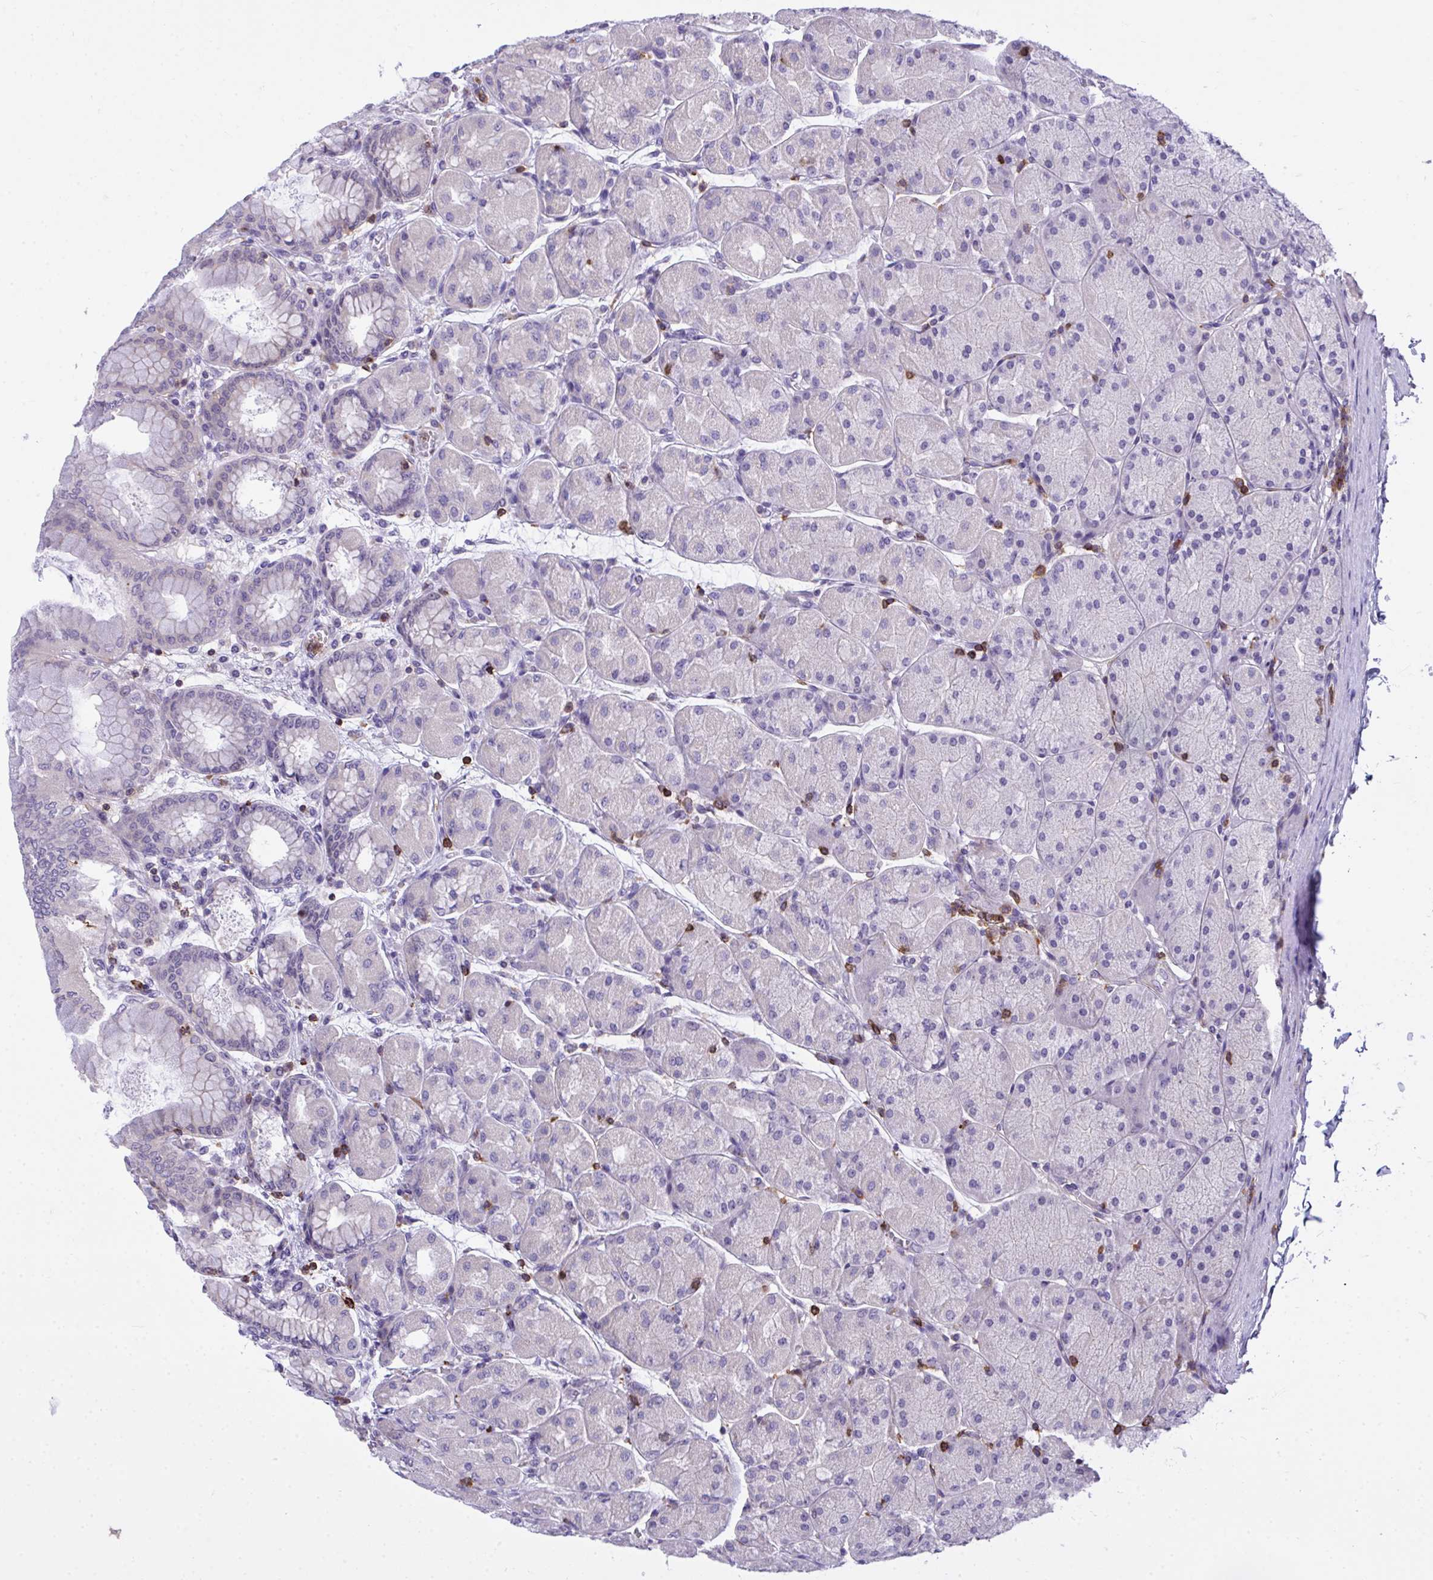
{"staining": {"intensity": "weak", "quantity": "<25%", "location": "cytoplasmic/membranous"}, "tissue": "stomach", "cell_type": "Glandular cells", "image_type": "normal", "snomed": [{"axis": "morphology", "description": "Normal tissue, NOS"}, {"axis": "topography", "description": "Stomach, upper"}], "caption": "Human stomach stained for a protein using immunohistochemistry (IHC) reveals no staining in glandular cells.", "gene": "AP5M1", "patient": {"sex": "female", "age": 56}}